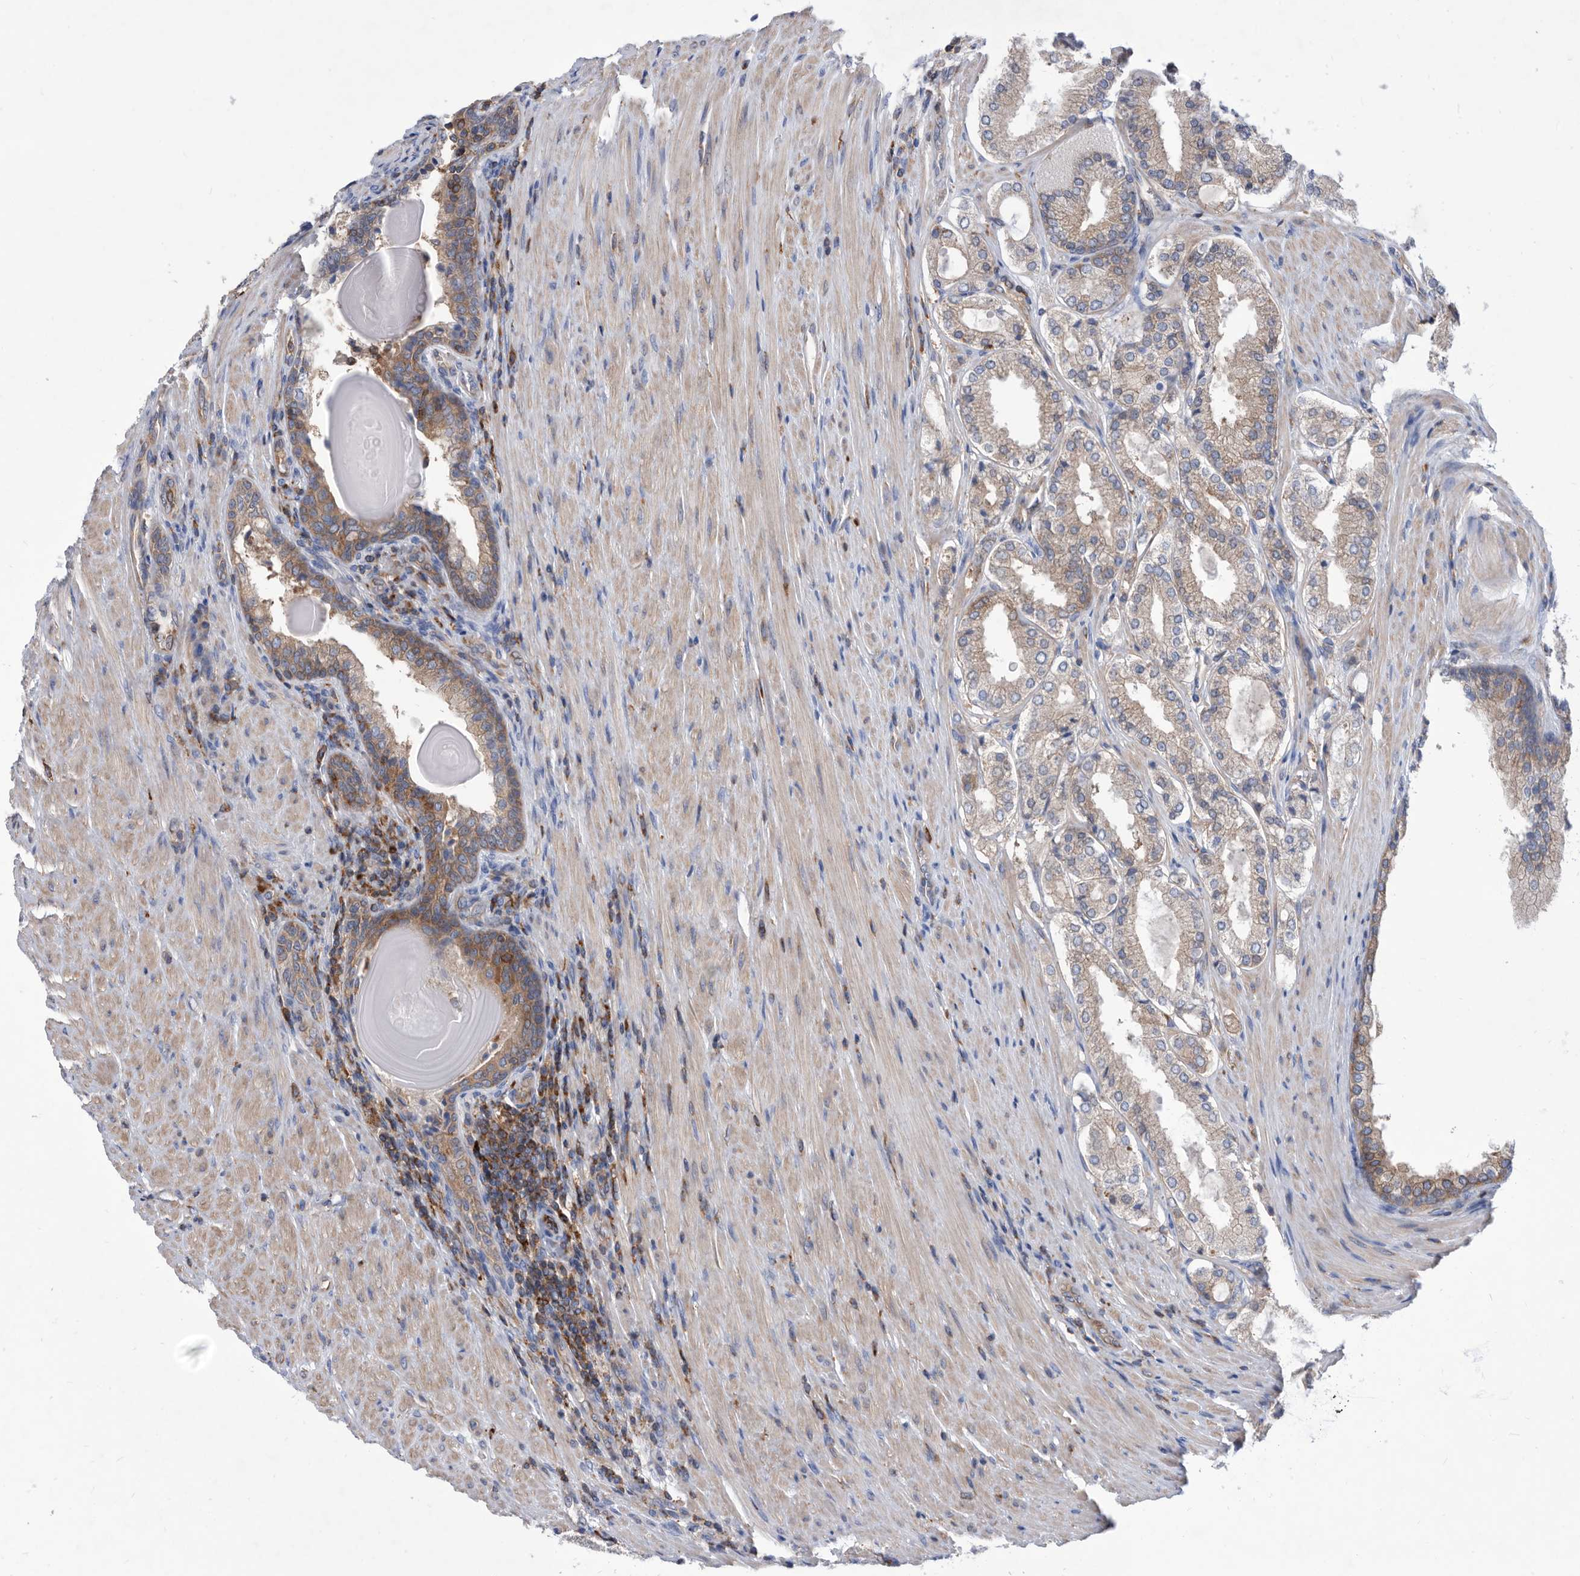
{"staining": {"intensity": "weak", "quantity": ">75%", "location": "cytoplasmic/membranous"}, "tissue": "prostate cancer", "cell_type": "Tumor cells", "image_type": "cancer", "snomed": [{"axis": "morphology", "description": "Adenocarcinoma, High grade"}, {"axis": "topography", "description": "Prostate"}], "caption": "Prostate high-grade adenocarcinoma stained for a protein exhibits weak cytoplasmic/membranous positivity in tumor cells.", "gene": "SMG7", "patient": {"sex": "male", "age": 60}}